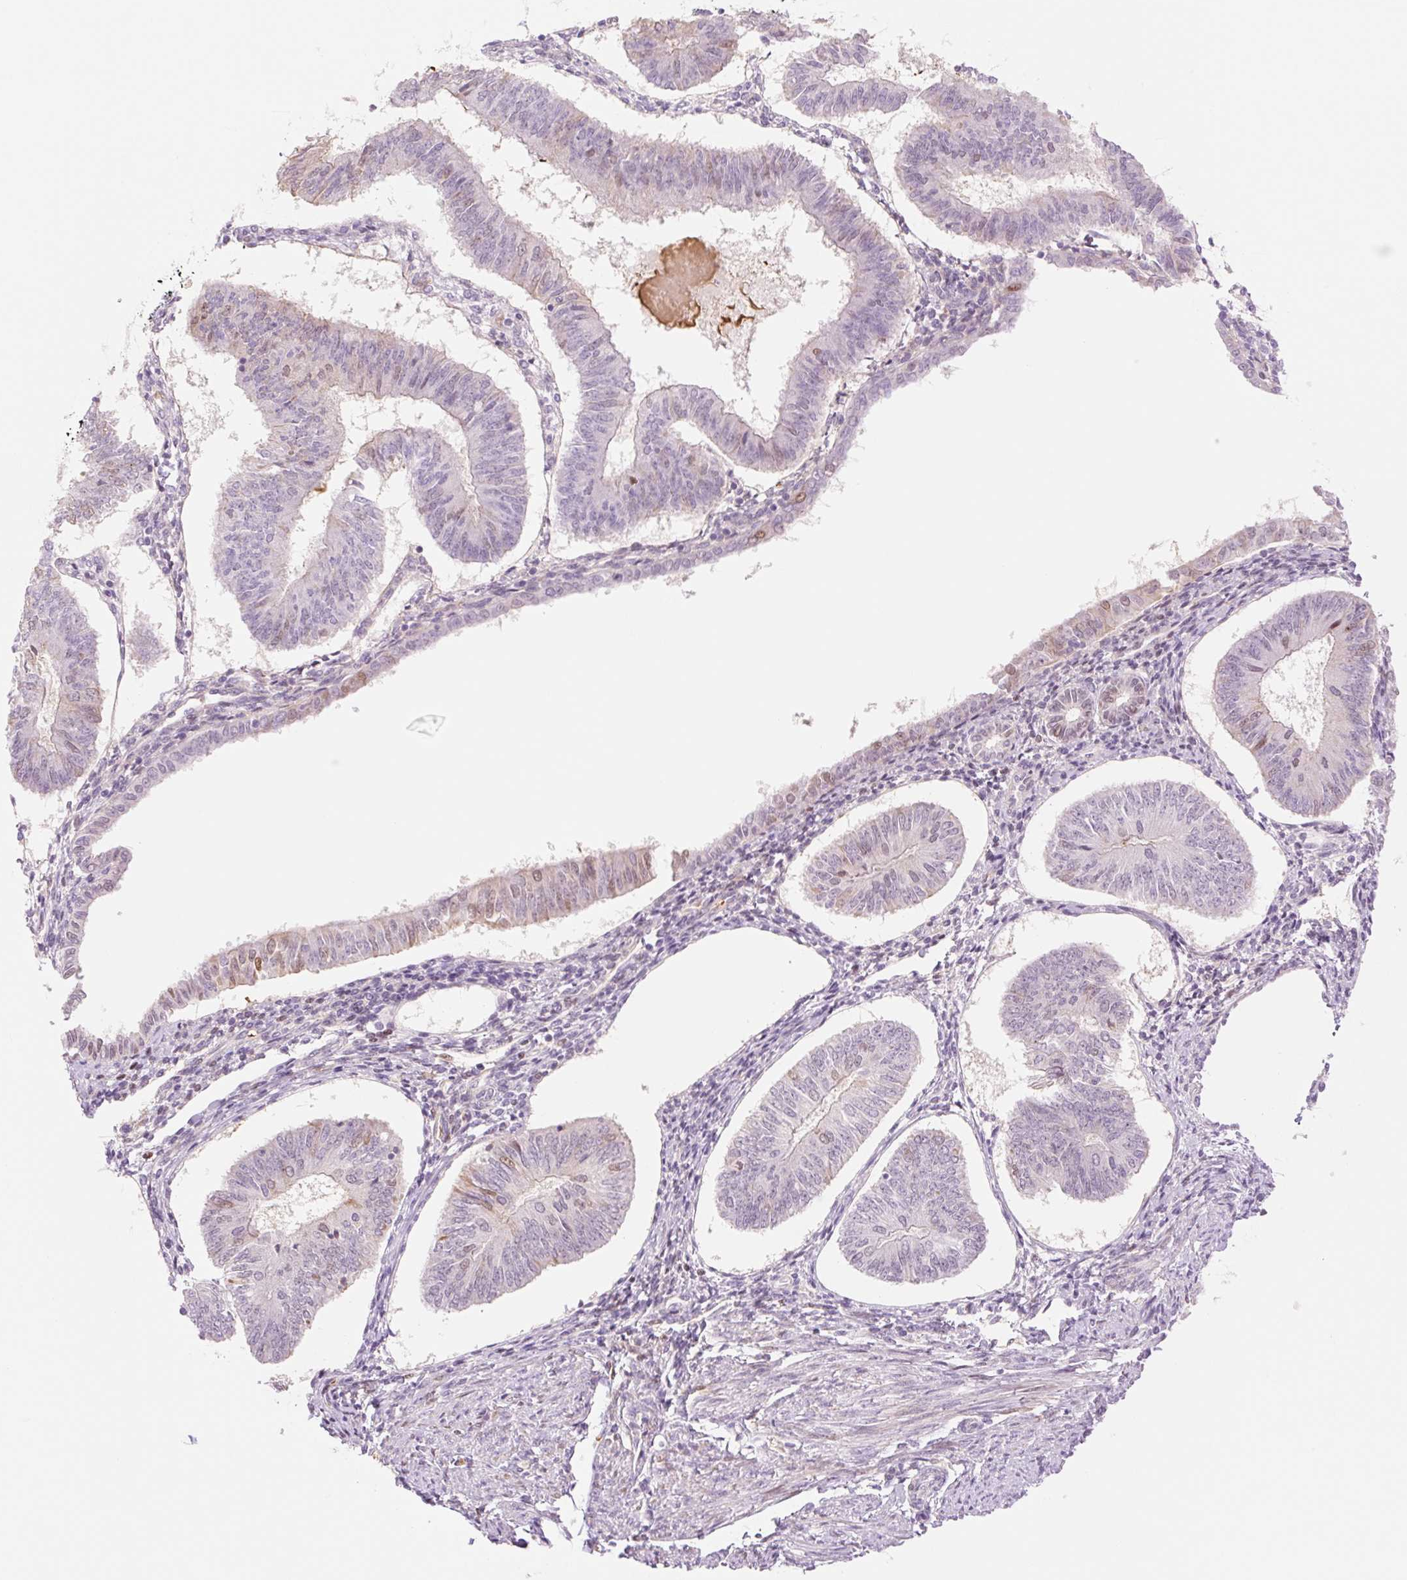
{"staining": {"intensity": "weak", "quantity": "<25%", "location": "cytoplasmic/membranous,nuclear"}, "tissue": "endometrial cancer", "cell_type": "Tumor cells", "image_type": "cancer", "snomed": [{"axis": "morphology", "description": "Adenocarcinoma, NOS"}, {"axis": "topography", "description": "Endometrium"}], "caption": "Immunohistochemistry image of adenocarcinoma (endometrial) stained for a protein (brown), which displays no positivity in tumor cells.", "gene": "HEBP1", "patient": {"sex": "female", "age": 58}}